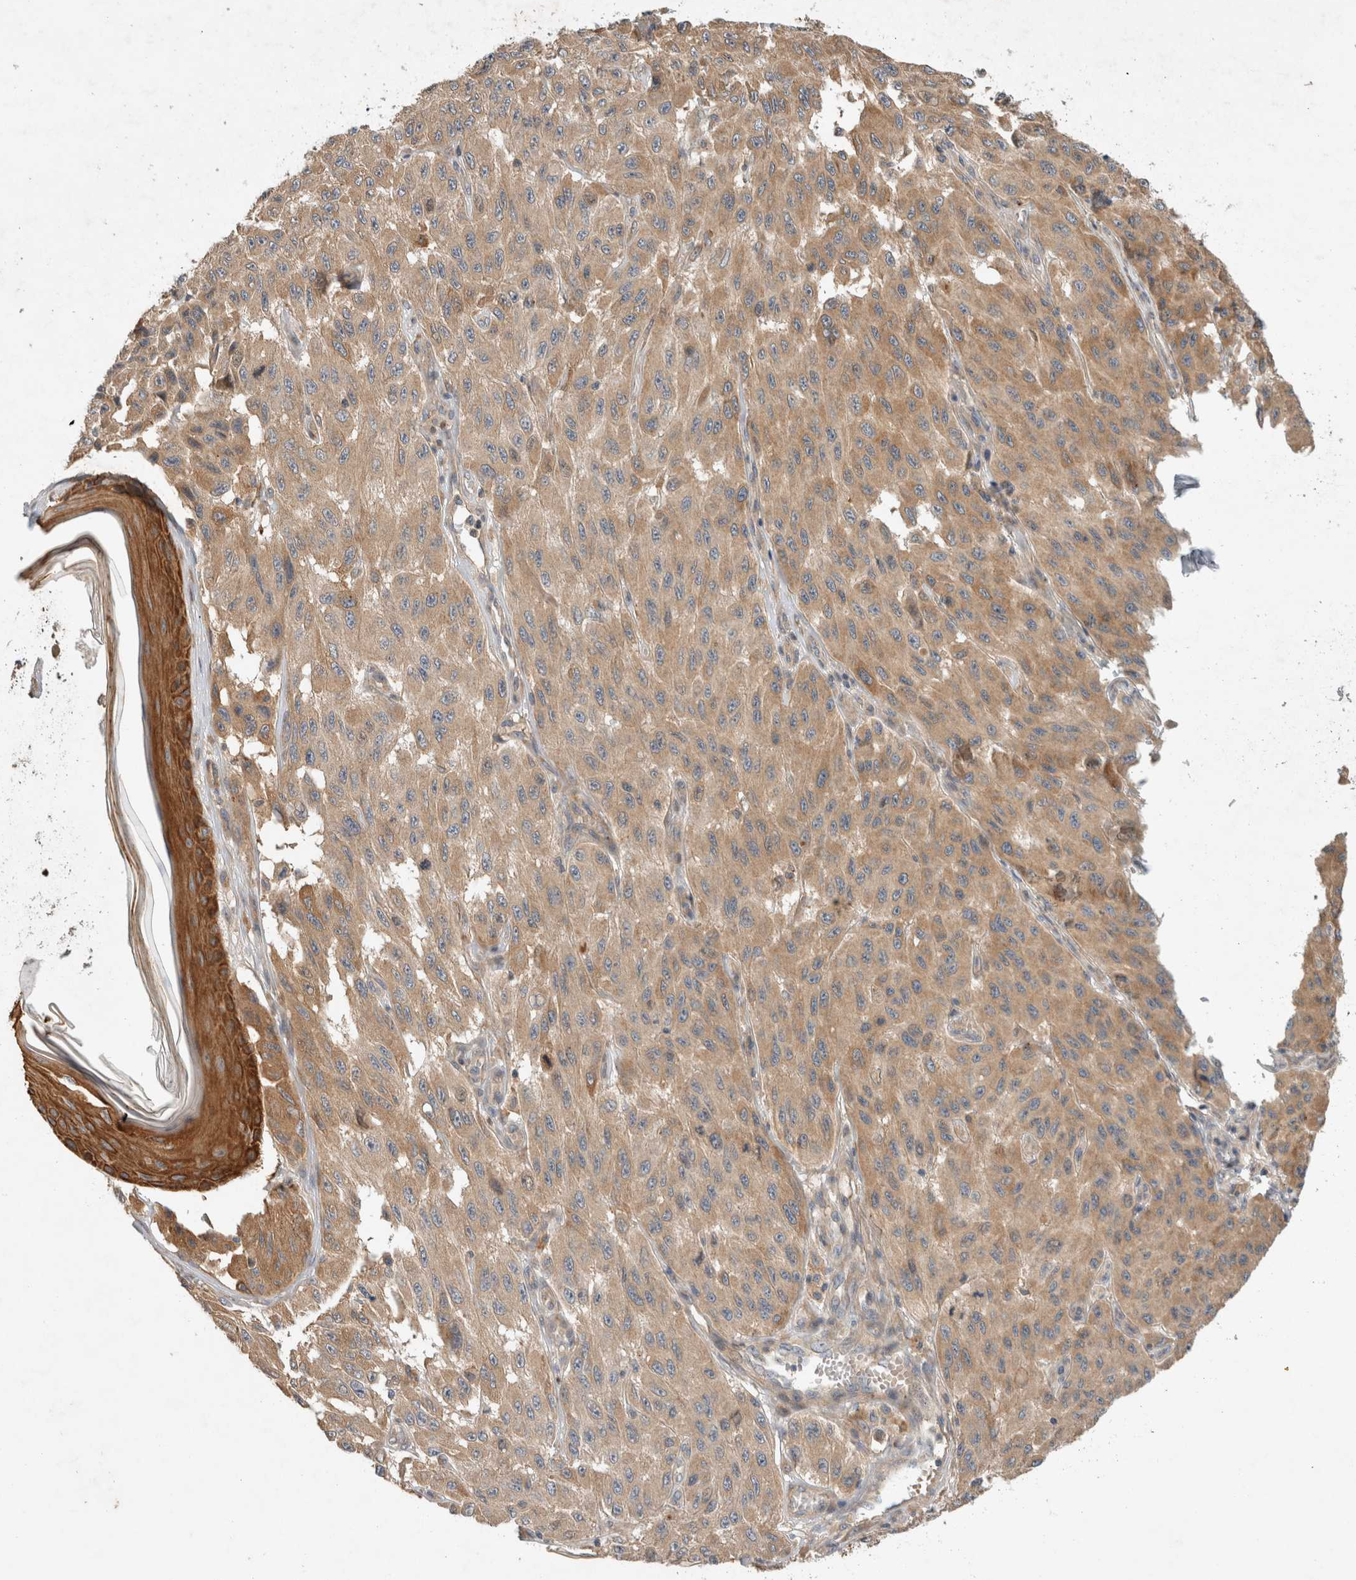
{"staining": {"intensity": "weak", "quantity": ">75%", "location": "cytoplasmic/membranous"}, "tissue": "melanoma", "cell_type": "Tumor cells", "image_type": "cancer", "snomed": [{"axis": "morphology", "description": "Malignant melanoma, NOS"}, {"axis": "topography", "description": "Skin"}], "caption": "IHC of malignant melanoma displays low levels of weak cytoplasmic/membranous expression in about >75% of tumor cells.", "gene": "ARMC9", "patient": {"sex": "male", "age": 30}}